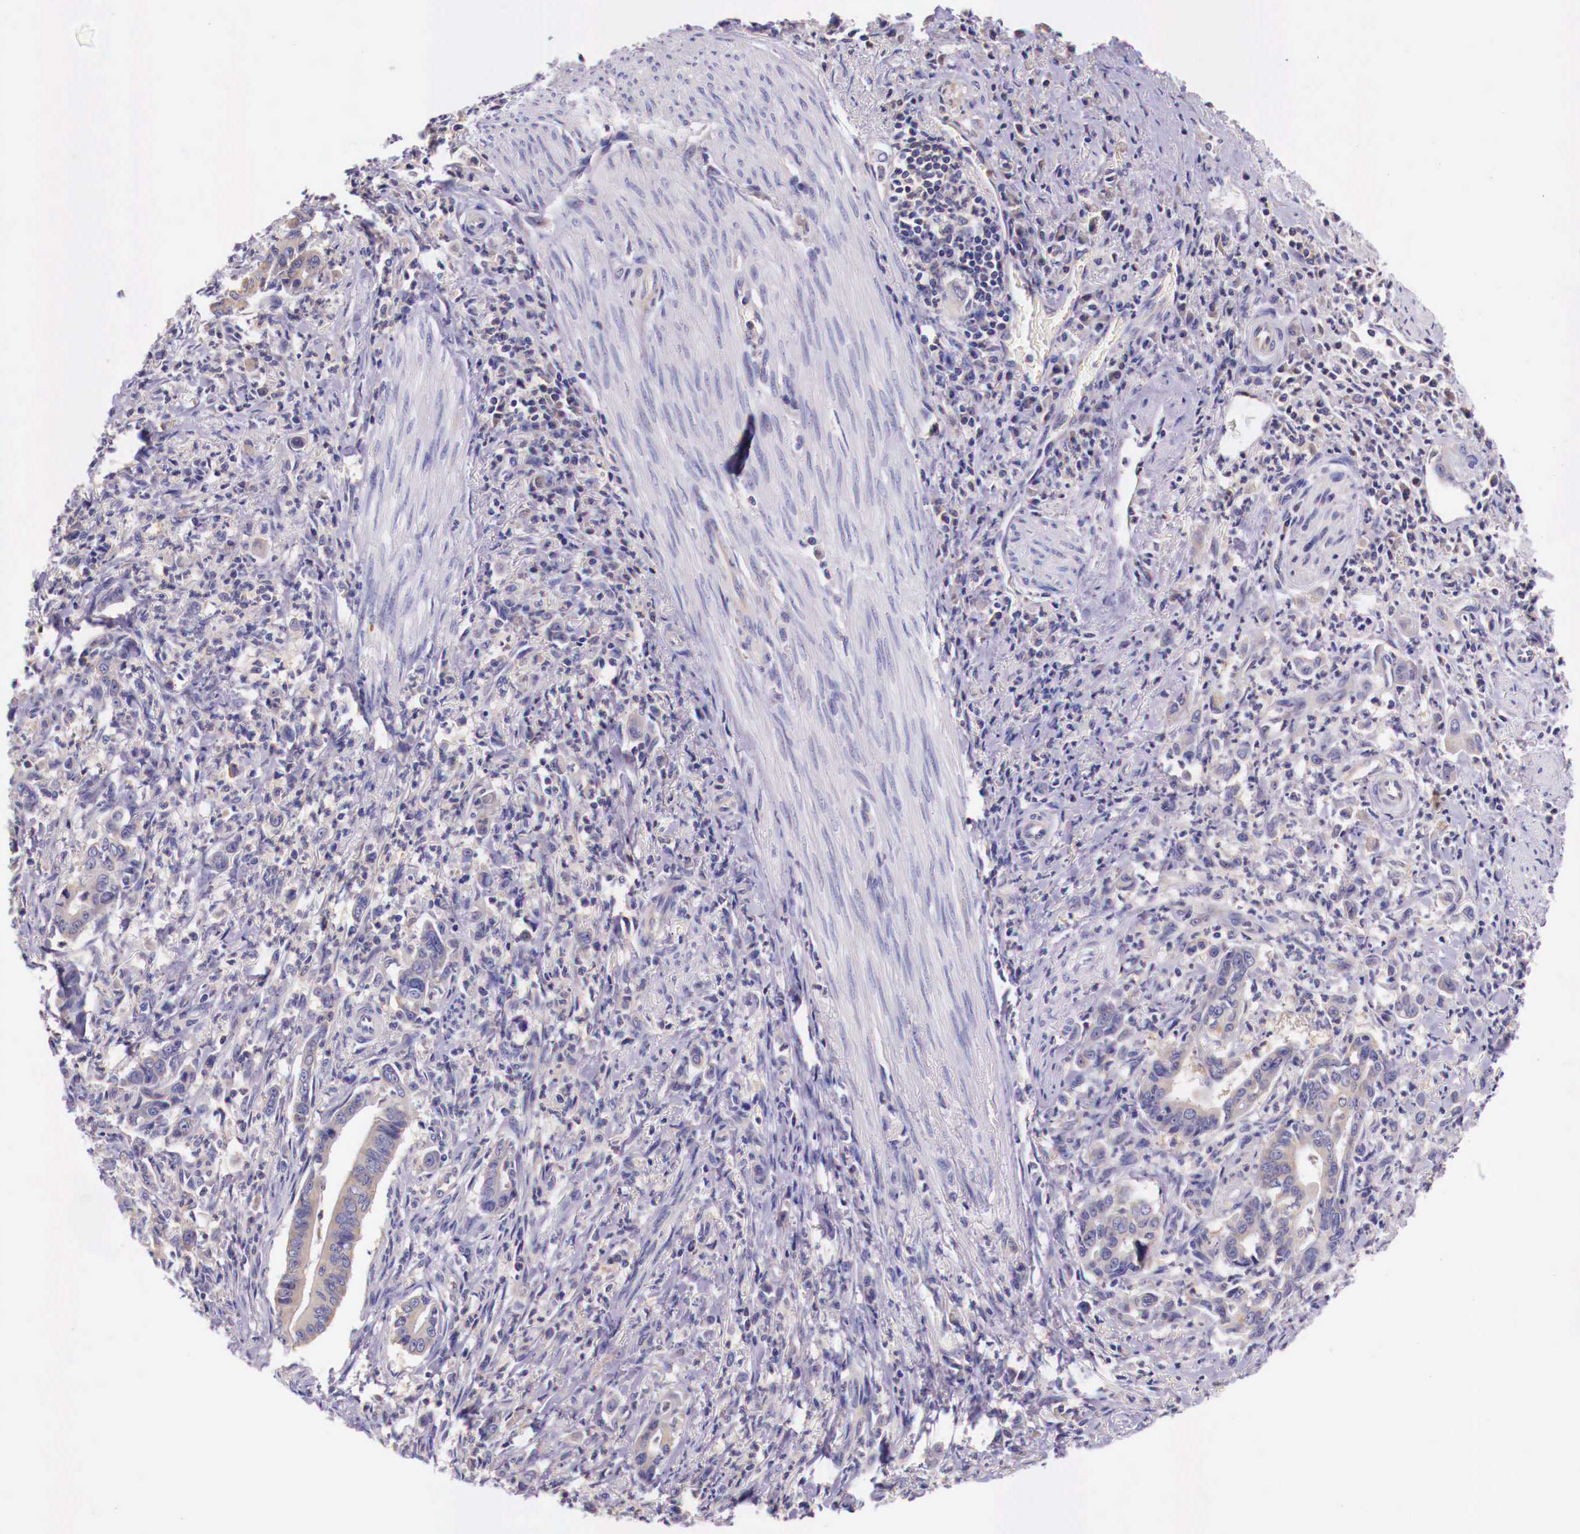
{"staining": {"intensity": "weak", "quantity": "25%-75%", "location": "cytoplasmic/membranous"}, "tissue": "stomach cancer", "cell_type": "Tumor cells", "image_type": "cancer", "snomed": [{"axis": "morphology", "description": "Adenocarcinoma, NOS"}, {"axis": "topography", "description": "Stomach"}], "caption": "Immunohistochemical staining of adenocarcinoma (stomach) reveals low levels of weak cytoplasmic/membranous protein positivity in about 25%-75% of tumor cells.", "gene": "GRIPAP1", "patient": {"sex": "female", "age": 76}}